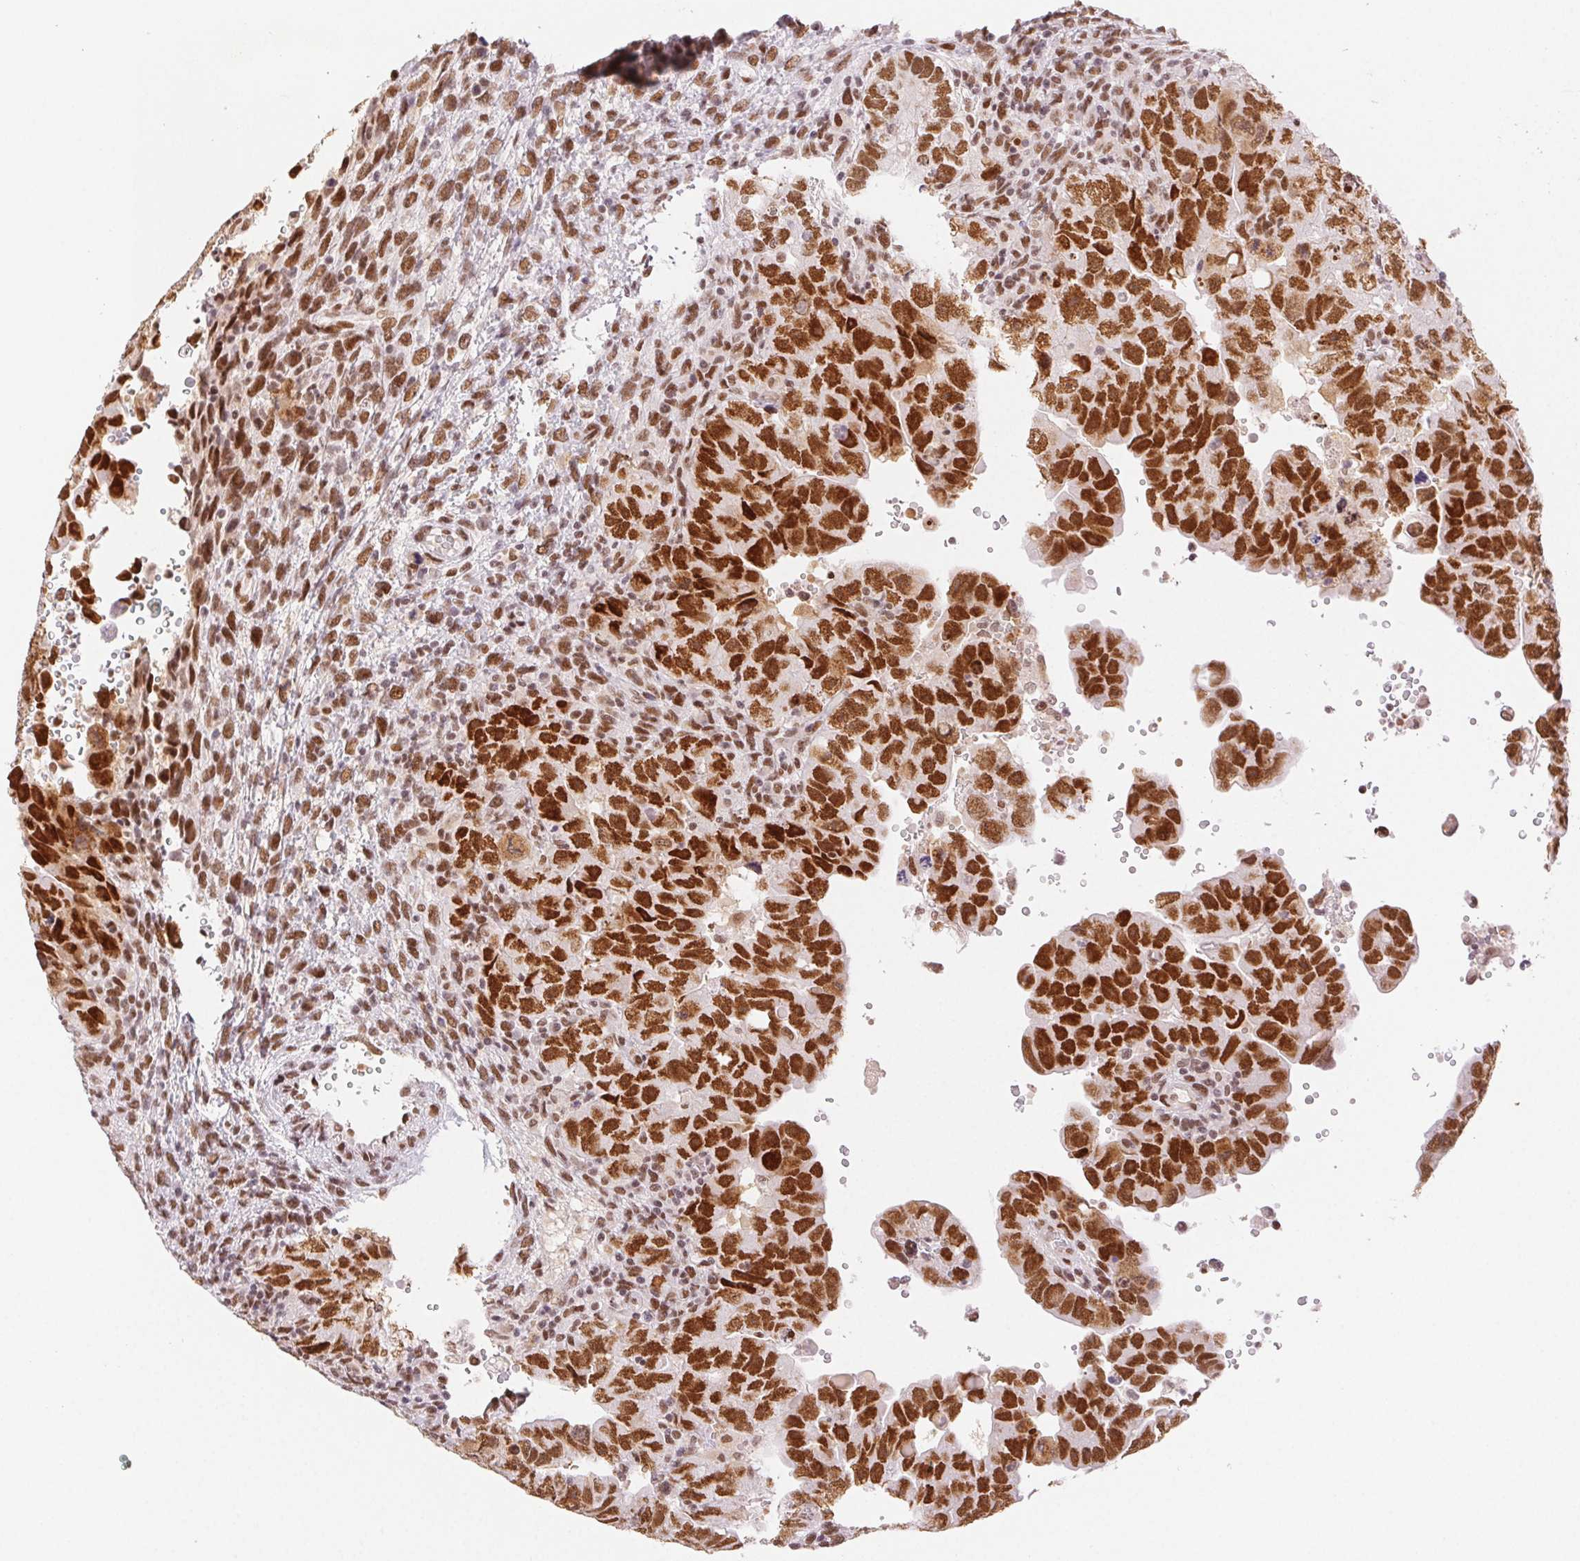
{"staining": {"intensity": "strong", "quantity": ">75%", "location": "nuclear"}, "tissue": "testis cancer", "cell_type": "Tumor cells", "image_type": "cancer", "snomed": [{"axis": "morphology", "description": "Carcinoma, Embryonal, NOS"}, {"axis": "topography", "description": "Testis"}], "caption": "Human testis cancer stained with a protein marker shows strong staining in tumor cells.", "gene": "H2AZ2", "patient": {"sex": "male", "age": 24}}